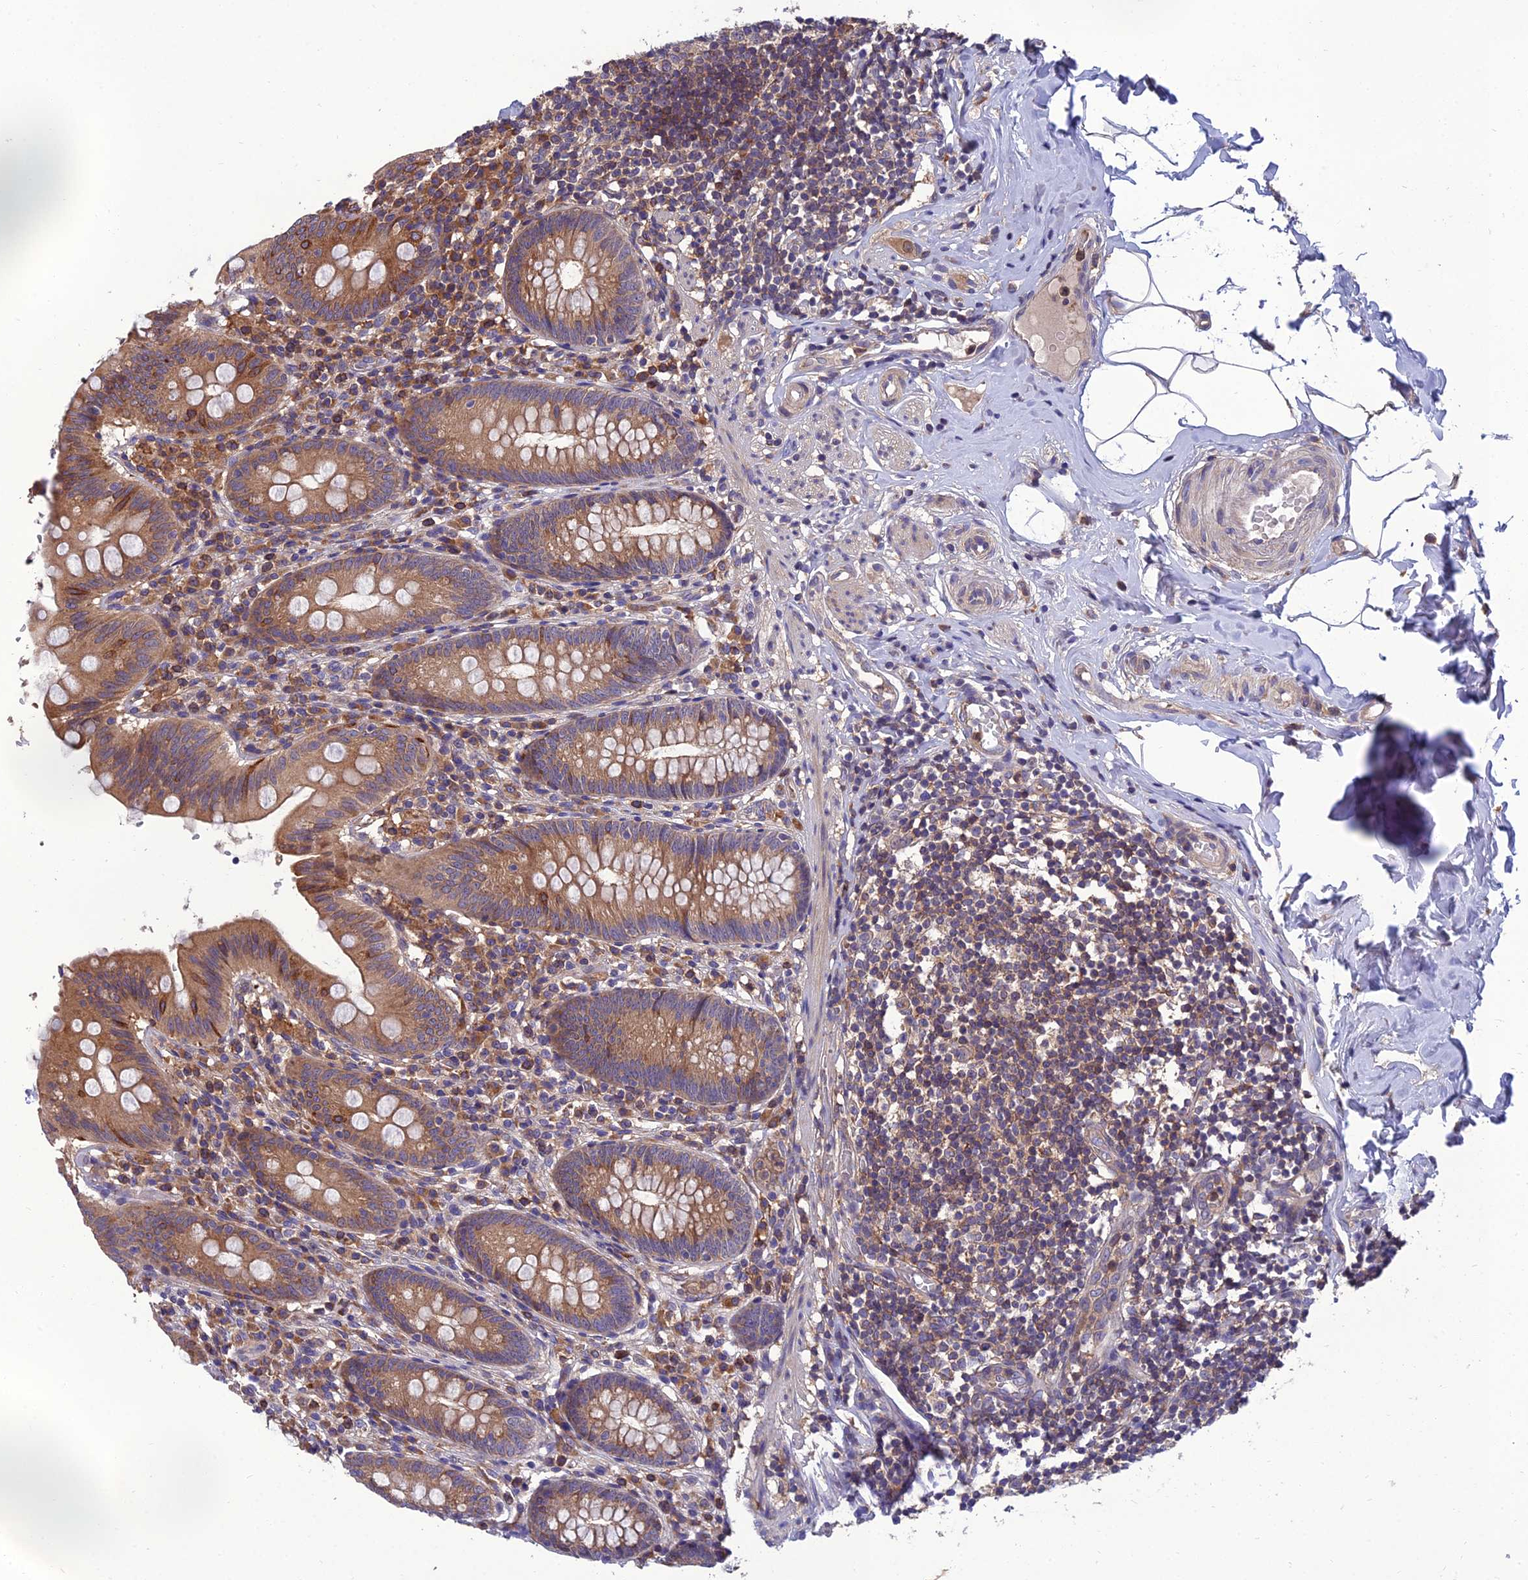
{"staining": {"intensity": "strong", "quantity": ">75%", "location": "cytoplasmic/membranous"}, "tissue": "appendix", "cell_type": "Glandular cells", "image_type": "normal", "snomed": [{"axis": "morphology", "description": "Normal tissue, NOS"}, {"axis": "topography", "description": "Appendix"}], "caption": "A brown stain highlights strong cytoplasmic/membranous staining of a protein in glandular cells of benign appendix.", "gene": "UMAD1", "patient": {"sex": "male", "age": 55}}